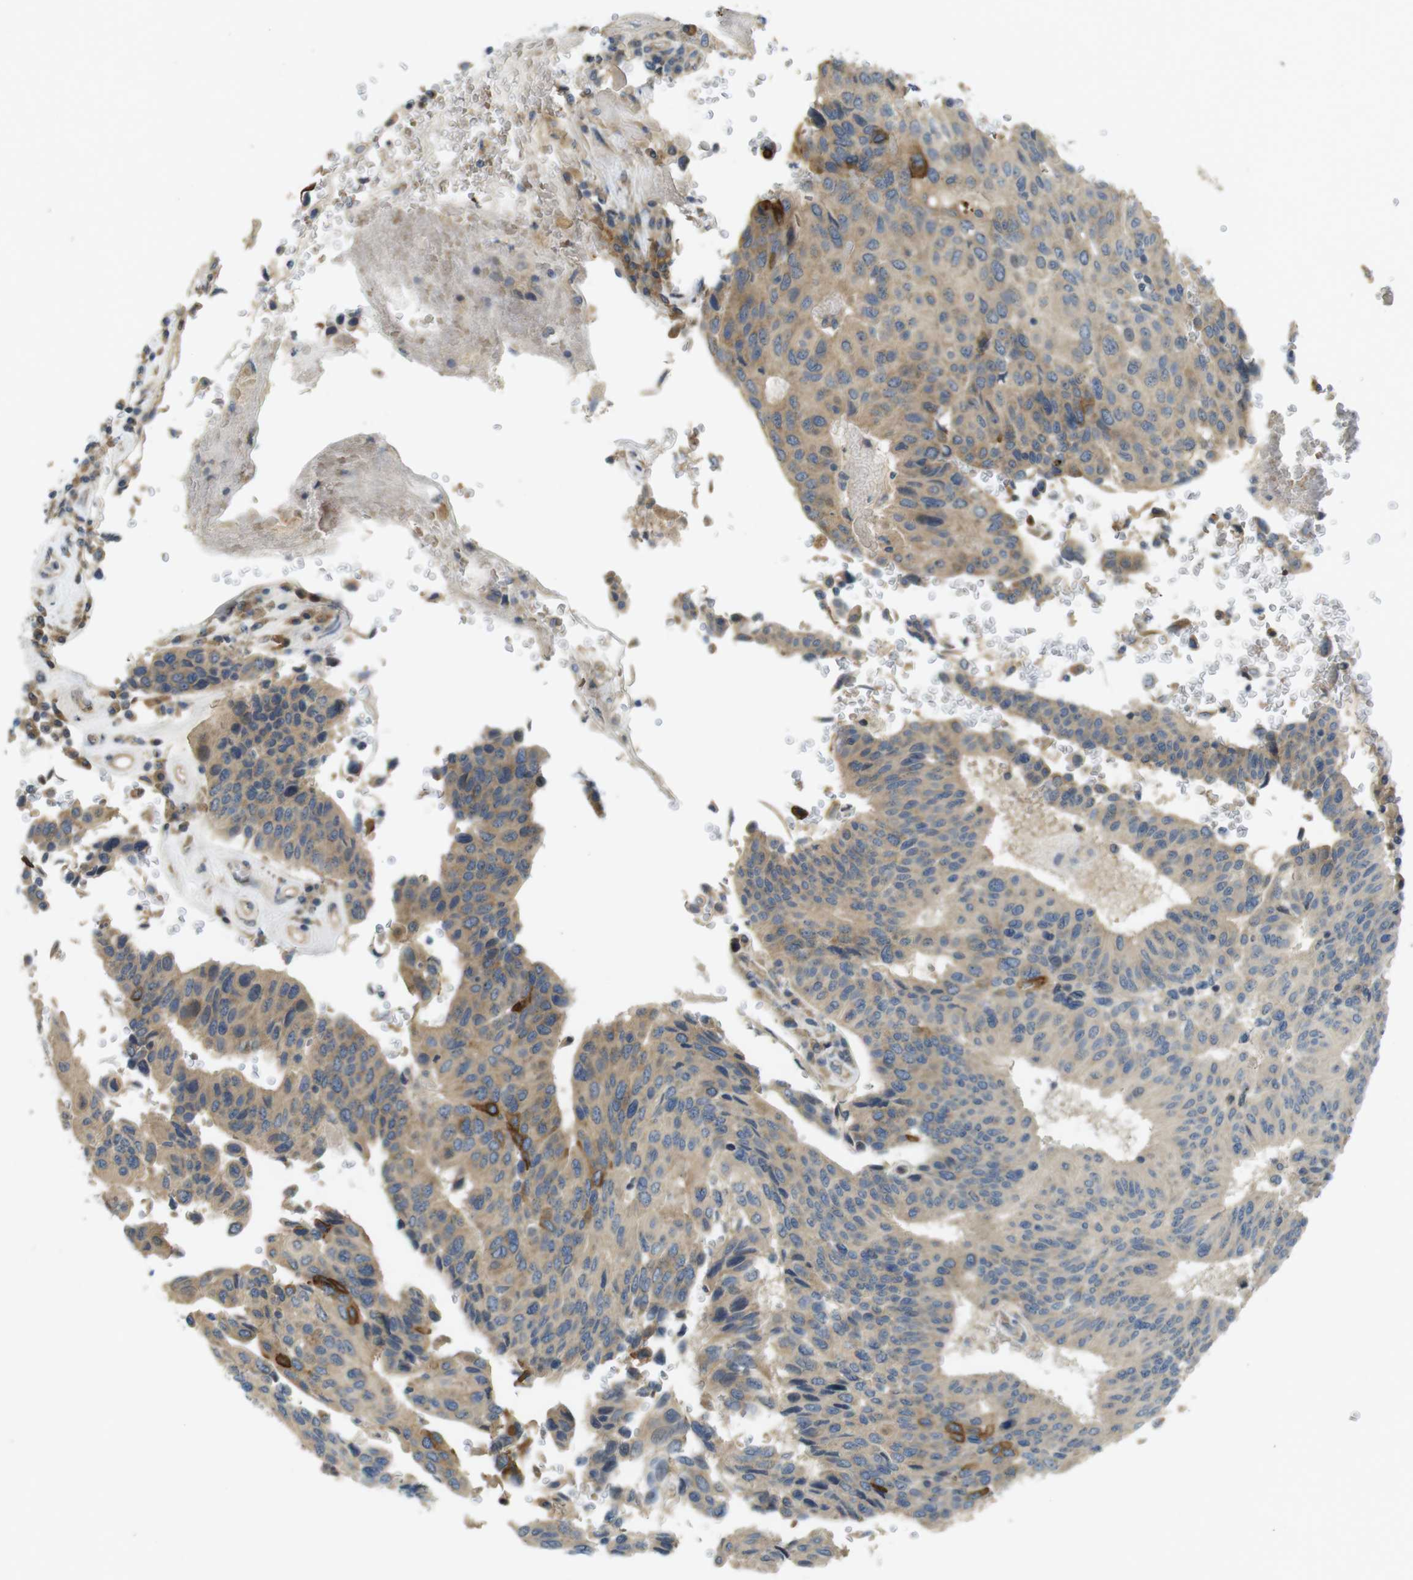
{"staining": {"intensity": "weak", "quantity": ">75%", "location": "cytoplasmic/membranous"}, "tissue": "urothelial cancer", "cell_type": "Tumor cells", "image_type": "cancer", "snomed": [{"axis": "morphology", "description": "Urothelial carcinoma, High grade"}, {"axis": "topography", "description": "Urinary bladder"}], "caption": "Tumor cells show low levels of weak cytoplasmic/membranous staining in about >75% of cells in urothelial carcinoma (high-grade). (brown staining indicates protein expression, while blue staining denotes nuclei).", "gene": "CLTC", "patient": {"sex": "male", "age": 66}}